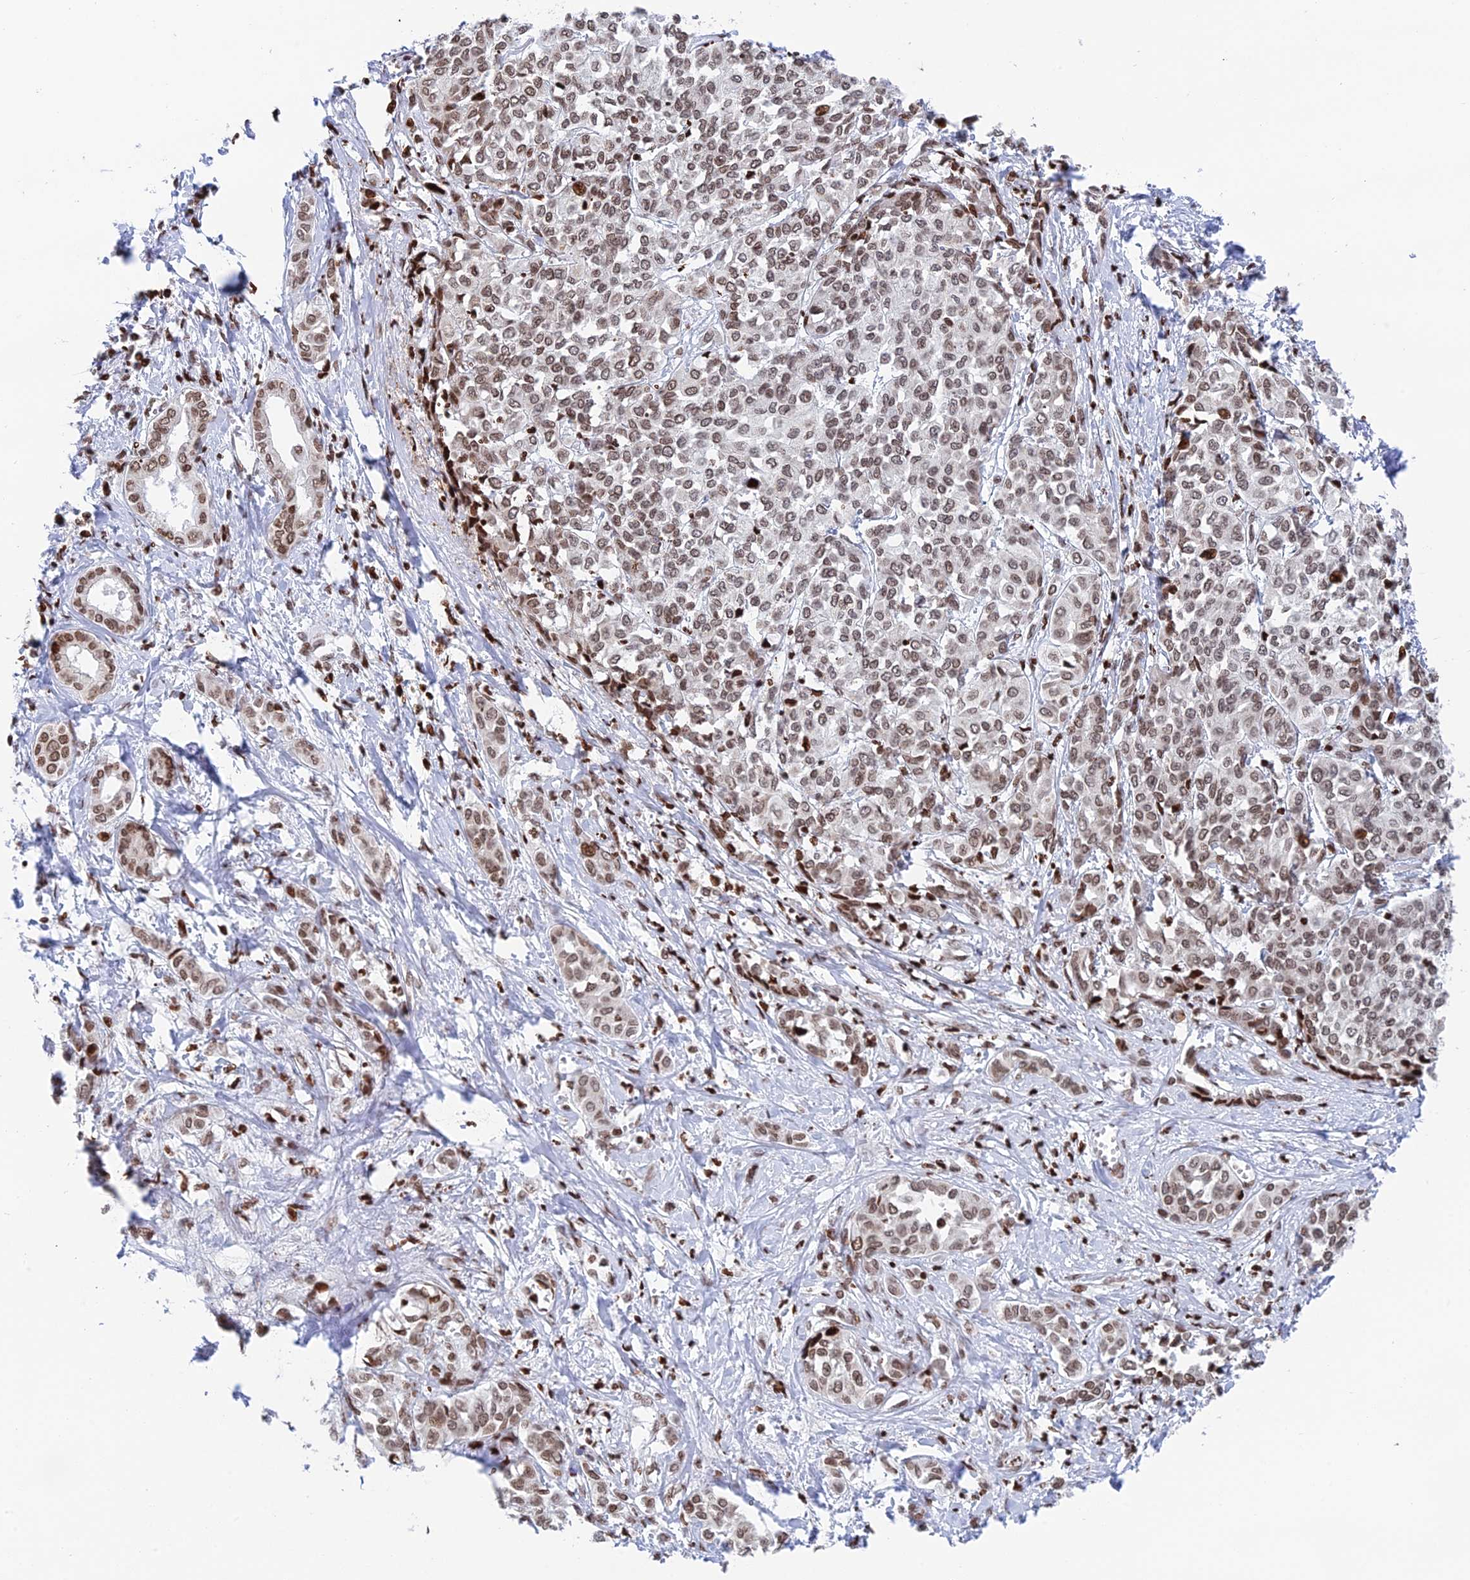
{"staining": {"intensity": "weak", "quantity": ">75%", "location": "nuclear"}, "tissue": "liver cancer", "cell_type": "Tumor cells", "image_type": "cancer", "snomed": [{"axis": "morphology", "description": "Cholangiocarcinoma"}, {"axis": "topography", "description": "Liver"}], "caption": "Protein positivity by immunohistochemistry (IHC) displays weak nuclear staining in approximately >75% of tumor cells in liver cancer.", "gene": "RPAP1", "patient": {"sex": "female", "age": 77}}